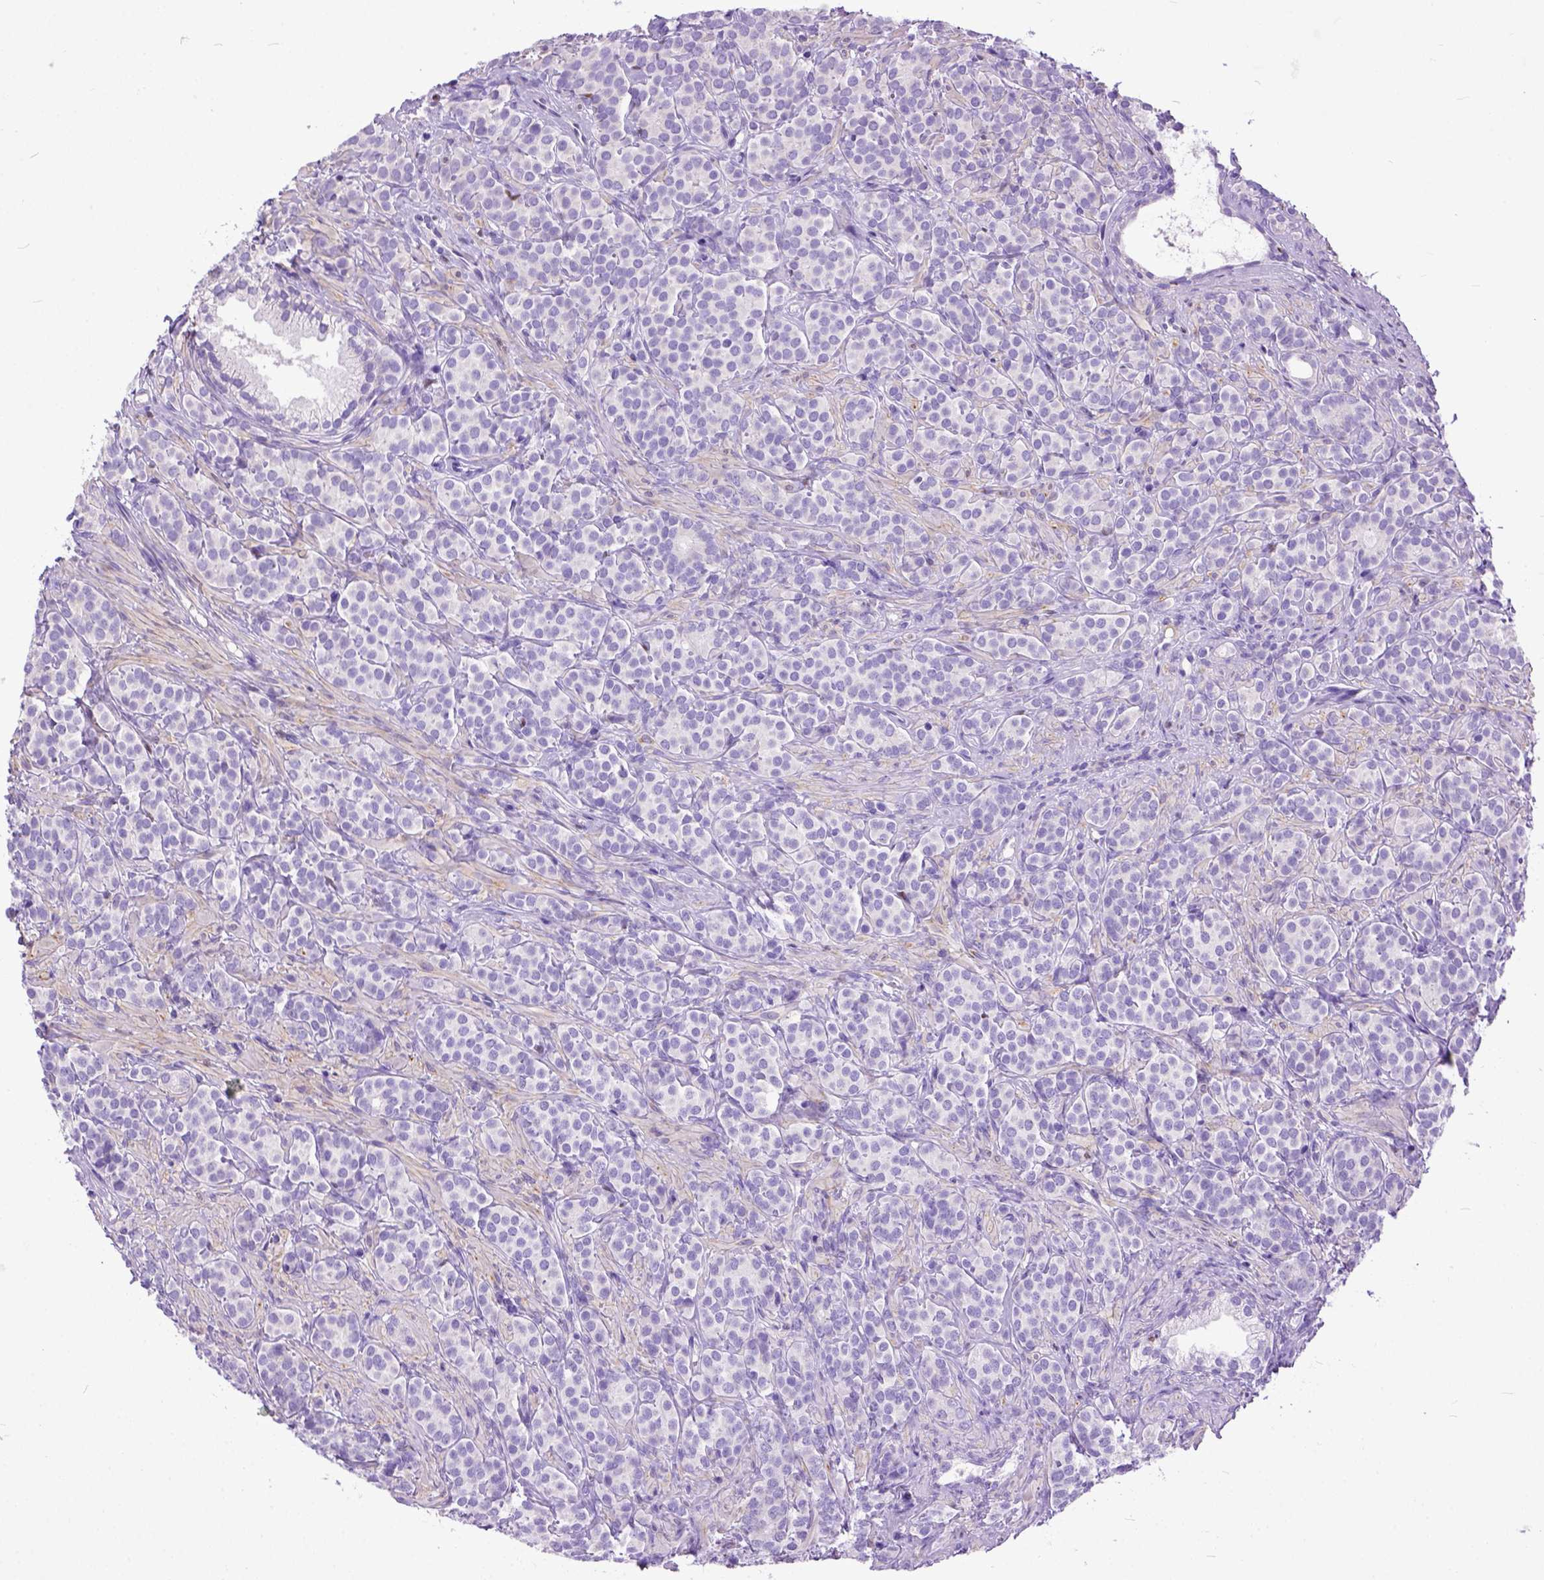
{"staining": {"intensity": "negative", "quantity": "none", "location": "none"}, "tissue": "prostate cancer", "cell_type": "Tumor cells", "image_type": "cancer", "snomed": [{"axis": "morphology", "description": "Adenocarcinoma, High grade"}, {"axis": "topography", "description": "Prostate"}], "caption": "This is an immunohistochemistry (IHC) image of prostate cancer (adenocarcinoma (high-grade)). There is no staining in tumor cells.", "gene": "CRB1", "patient": {"sex": "male", "age": 84}}